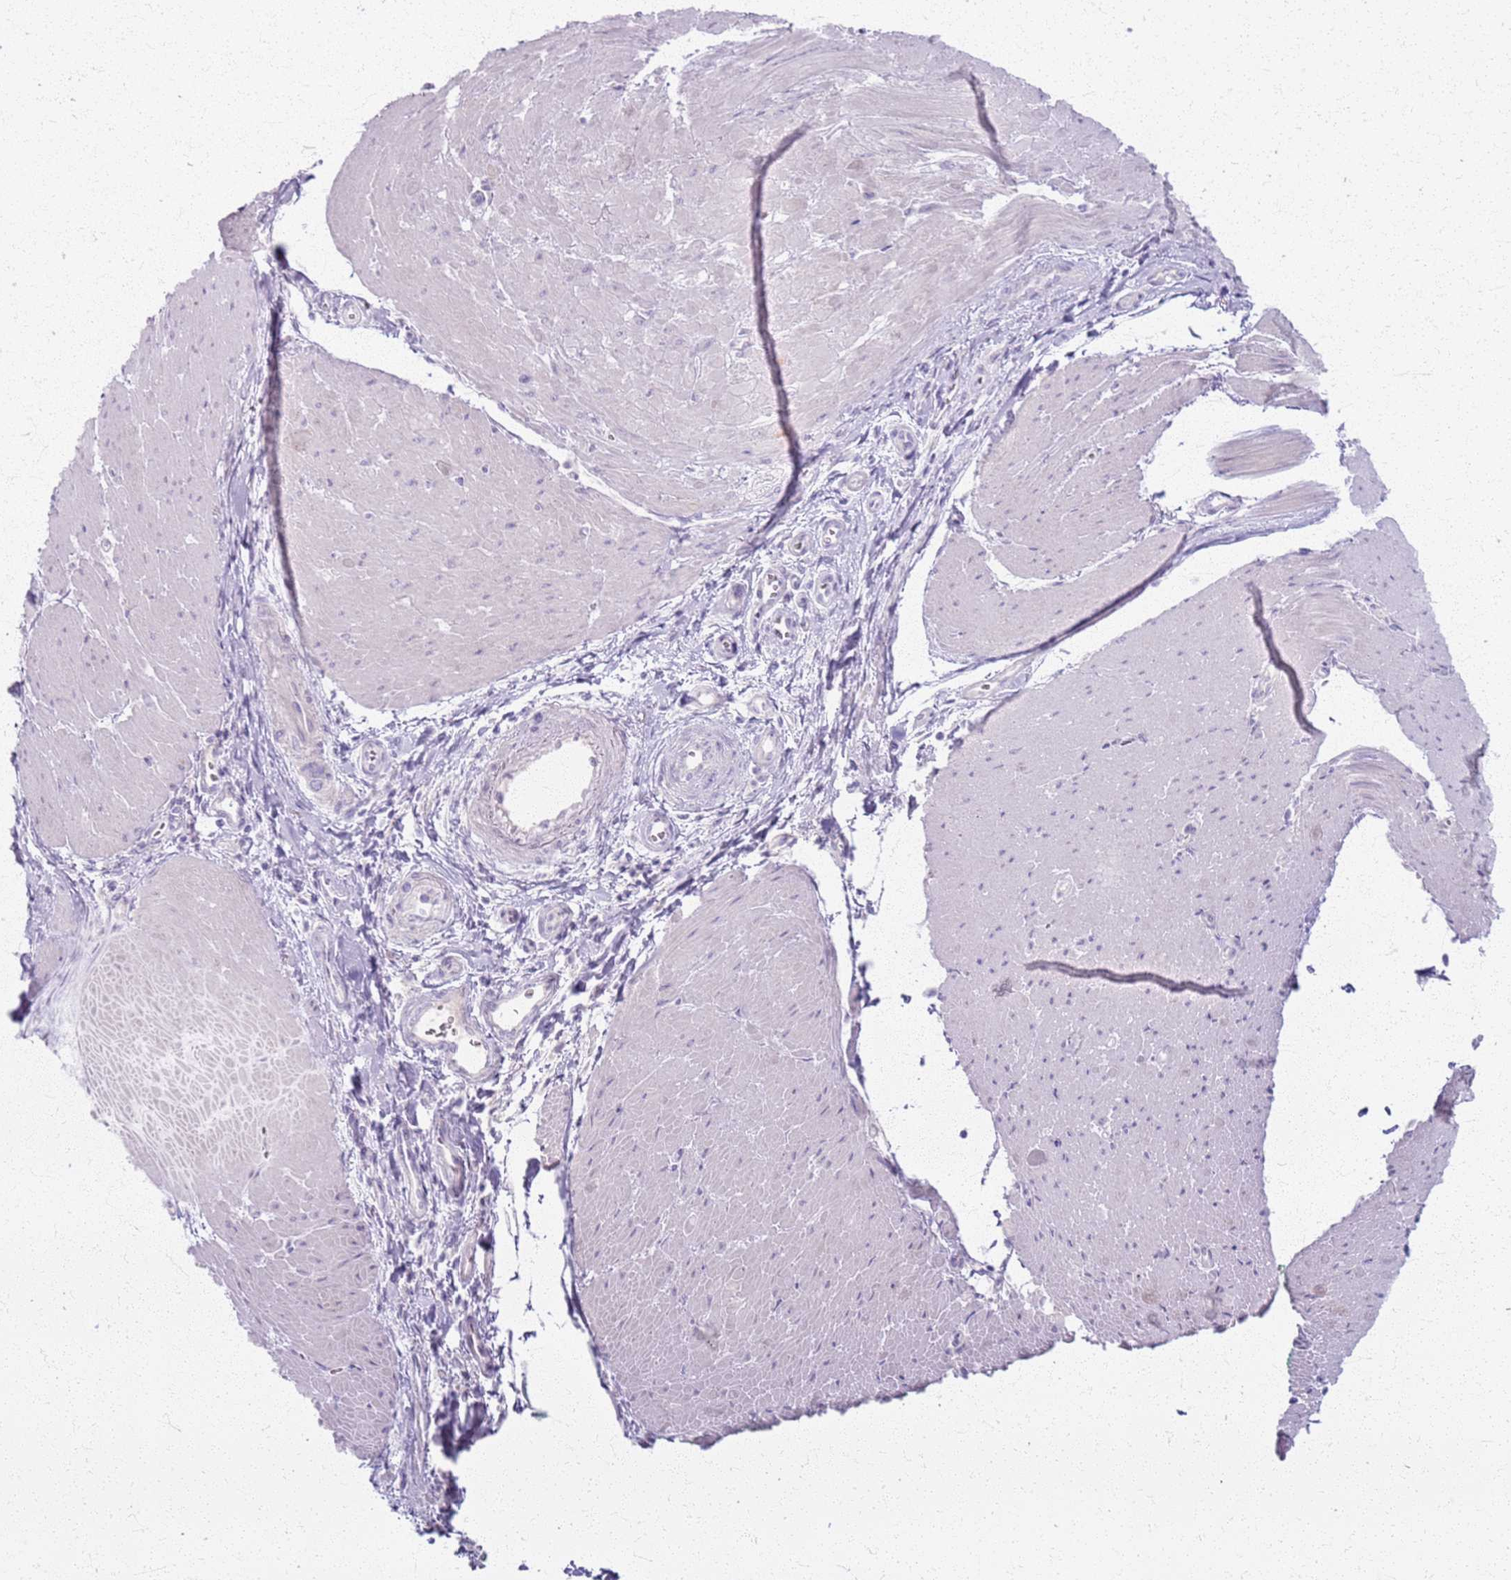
{"staining": {"intensity": "negative", "quantity": "none", "location": "none"}, "tissue": "pancreatic cancer", "cell_type": "Tumor cells", "image_type": "cancer", "snomed": [{"axis": "morphology", "description": "Adenocarcinoma, NOS"}, {"axis": "topography", "description": "Pancreas"}], "caption": "Immunohistochemical staining of adenocarcinoma (pancreatic) reveals no significant expression in tumor cells. The staining is performed using DAB (3,3'-diaminobenzidine) brown chromogen with nuclei counter-stained in using hematoxylin.", "gene": "CSRP3", "patient": {"sex": "male", "age": 78}}